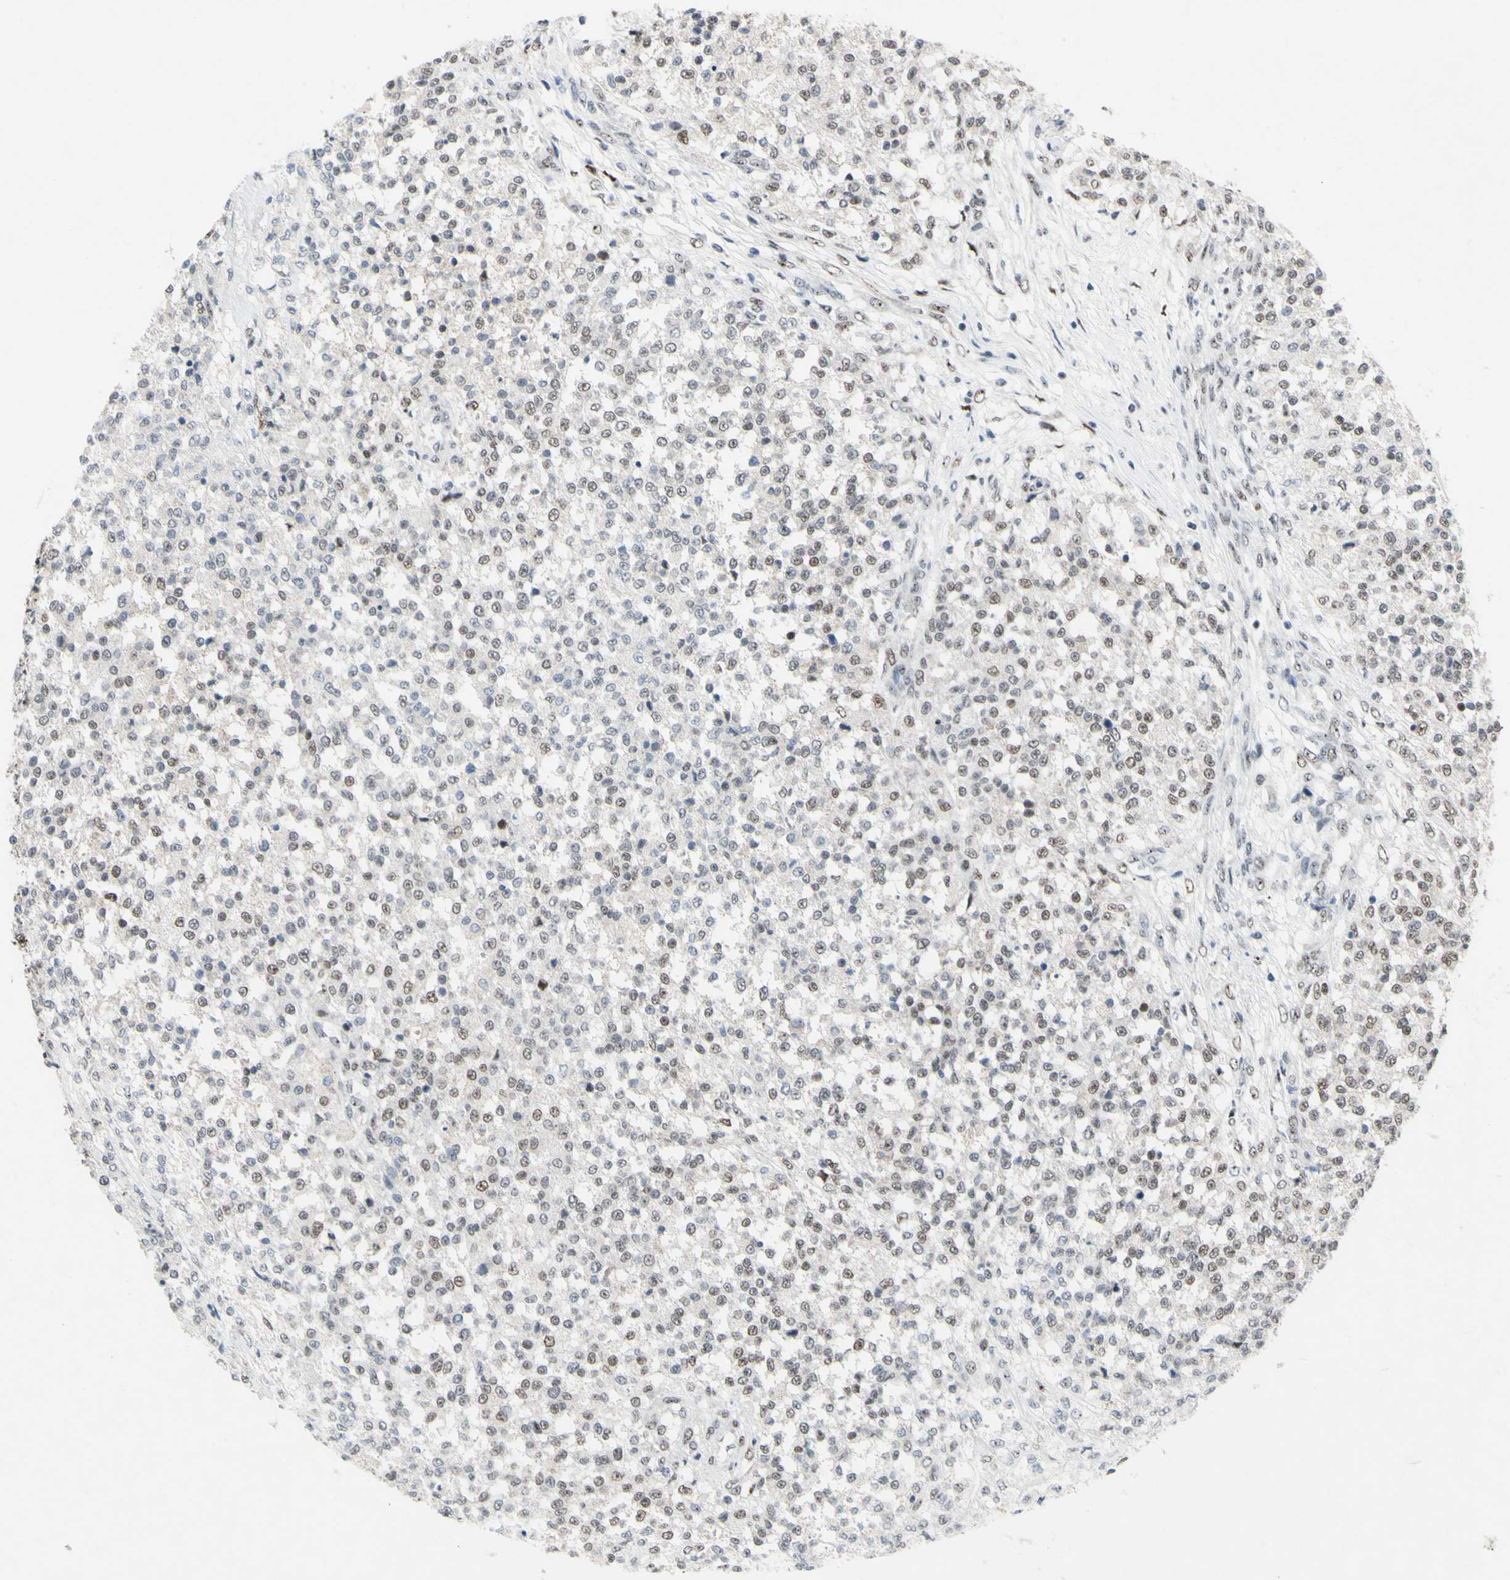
{"staining": {"intensity": "weak", "quantity": "25%-75%", "location": "nuclear"}, "tissue": "testis cancer", "cell_type": "Tumor cells", "image_type": "cancer", "snomed": [{"axis": "morphology", "description": "Seminoma, NOS"}, {"axis": "topography", "description": "Testis"}], "caption": "Testis cancer stained with a brown dye shows weak nuclear positive positivity in about 25%-75% of tumor cells.", "gene": "POLR1A", "patient": {"sex": "male", "age": 59}}